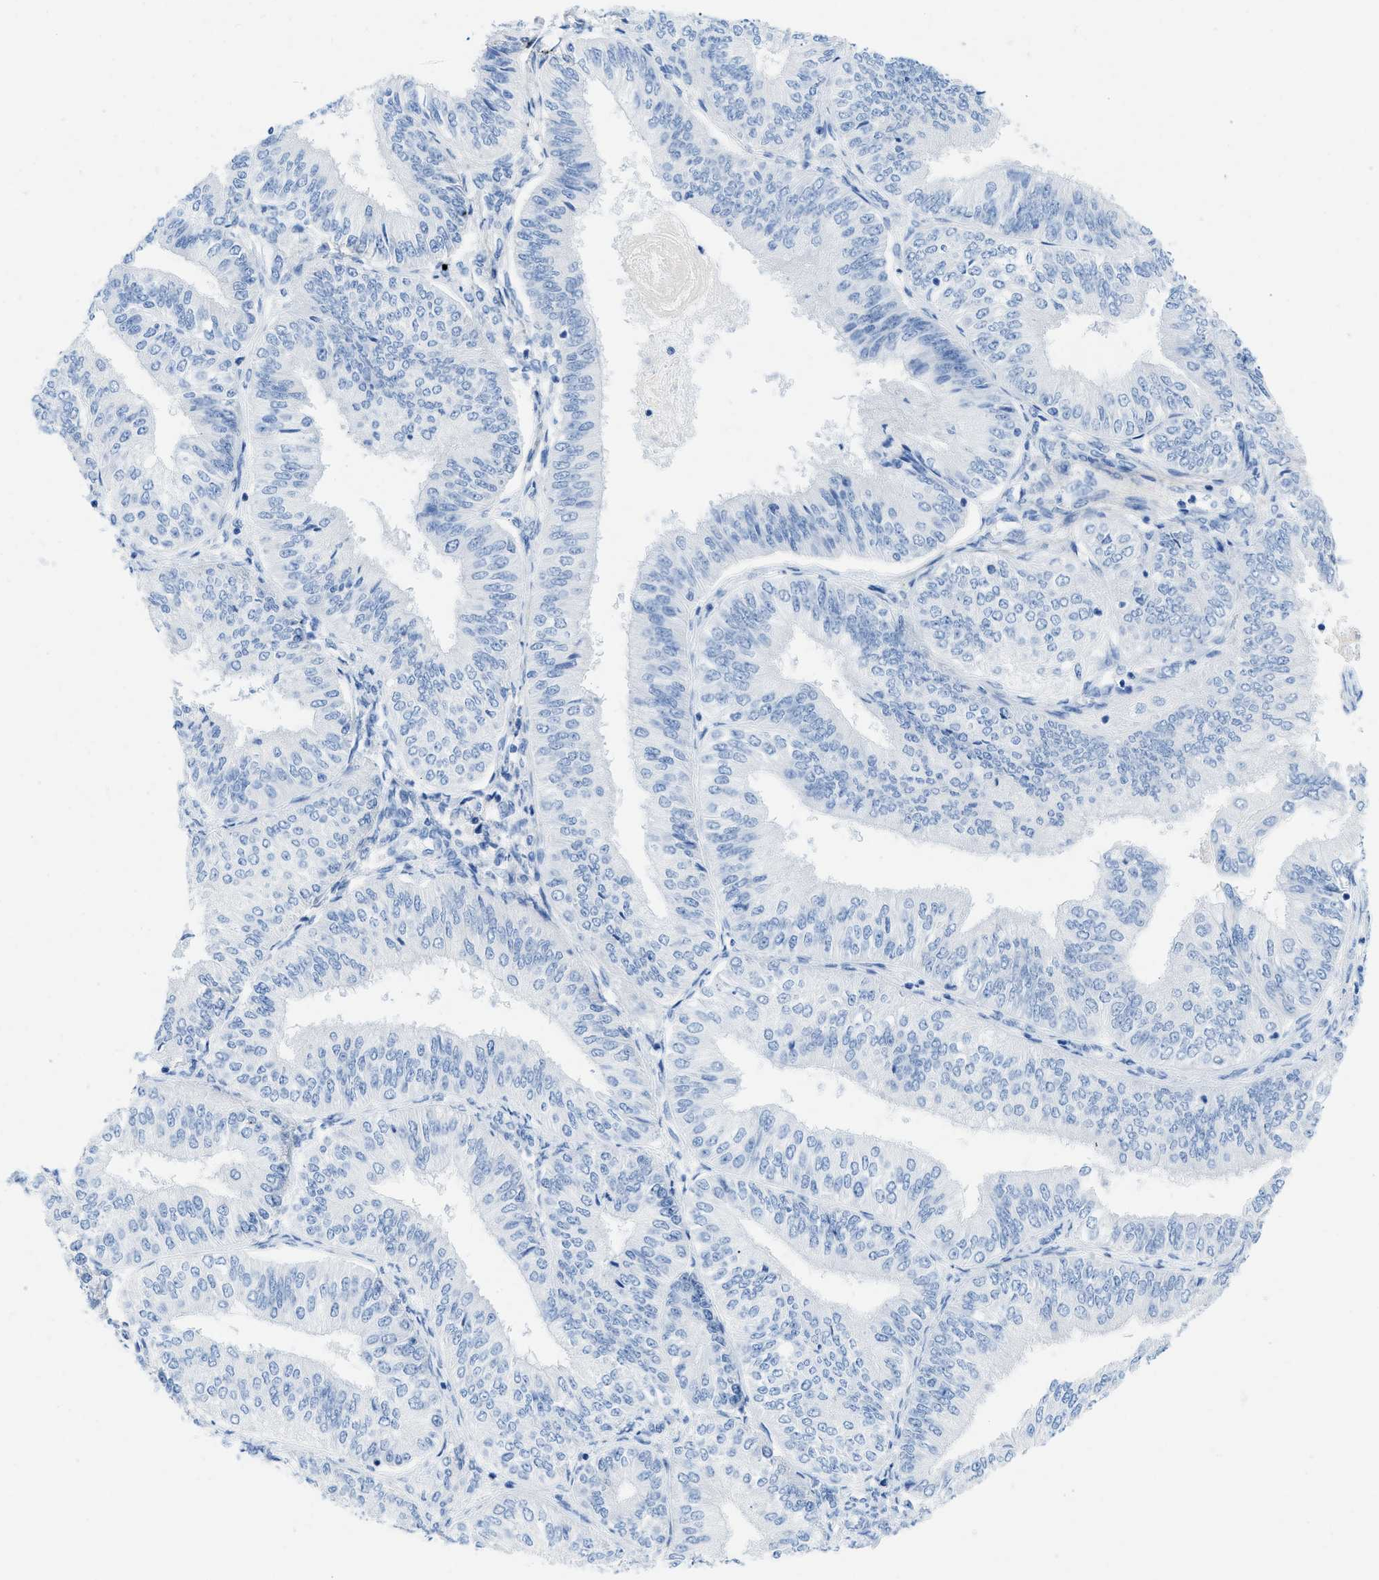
{"staining": {"intensity": "negative", "quantity": "none", "location": "none"}, "tissue": "endometrial cancer", "cell_type": "Tumor cells", "image_type": "cancer", "snomed": [{"axis": "morphology", "description": "Adenocarcinoma, NOS"}, {"axis": "topography", "description": "Endometrium"}], "caption": "The histopathology image exhibits no staining of tumor cells in adenocarcinoma (endometrial). Nuclei are stained in blue.", "gene": "COL3A1", "patient": {"sex": "female", "age": 58}}